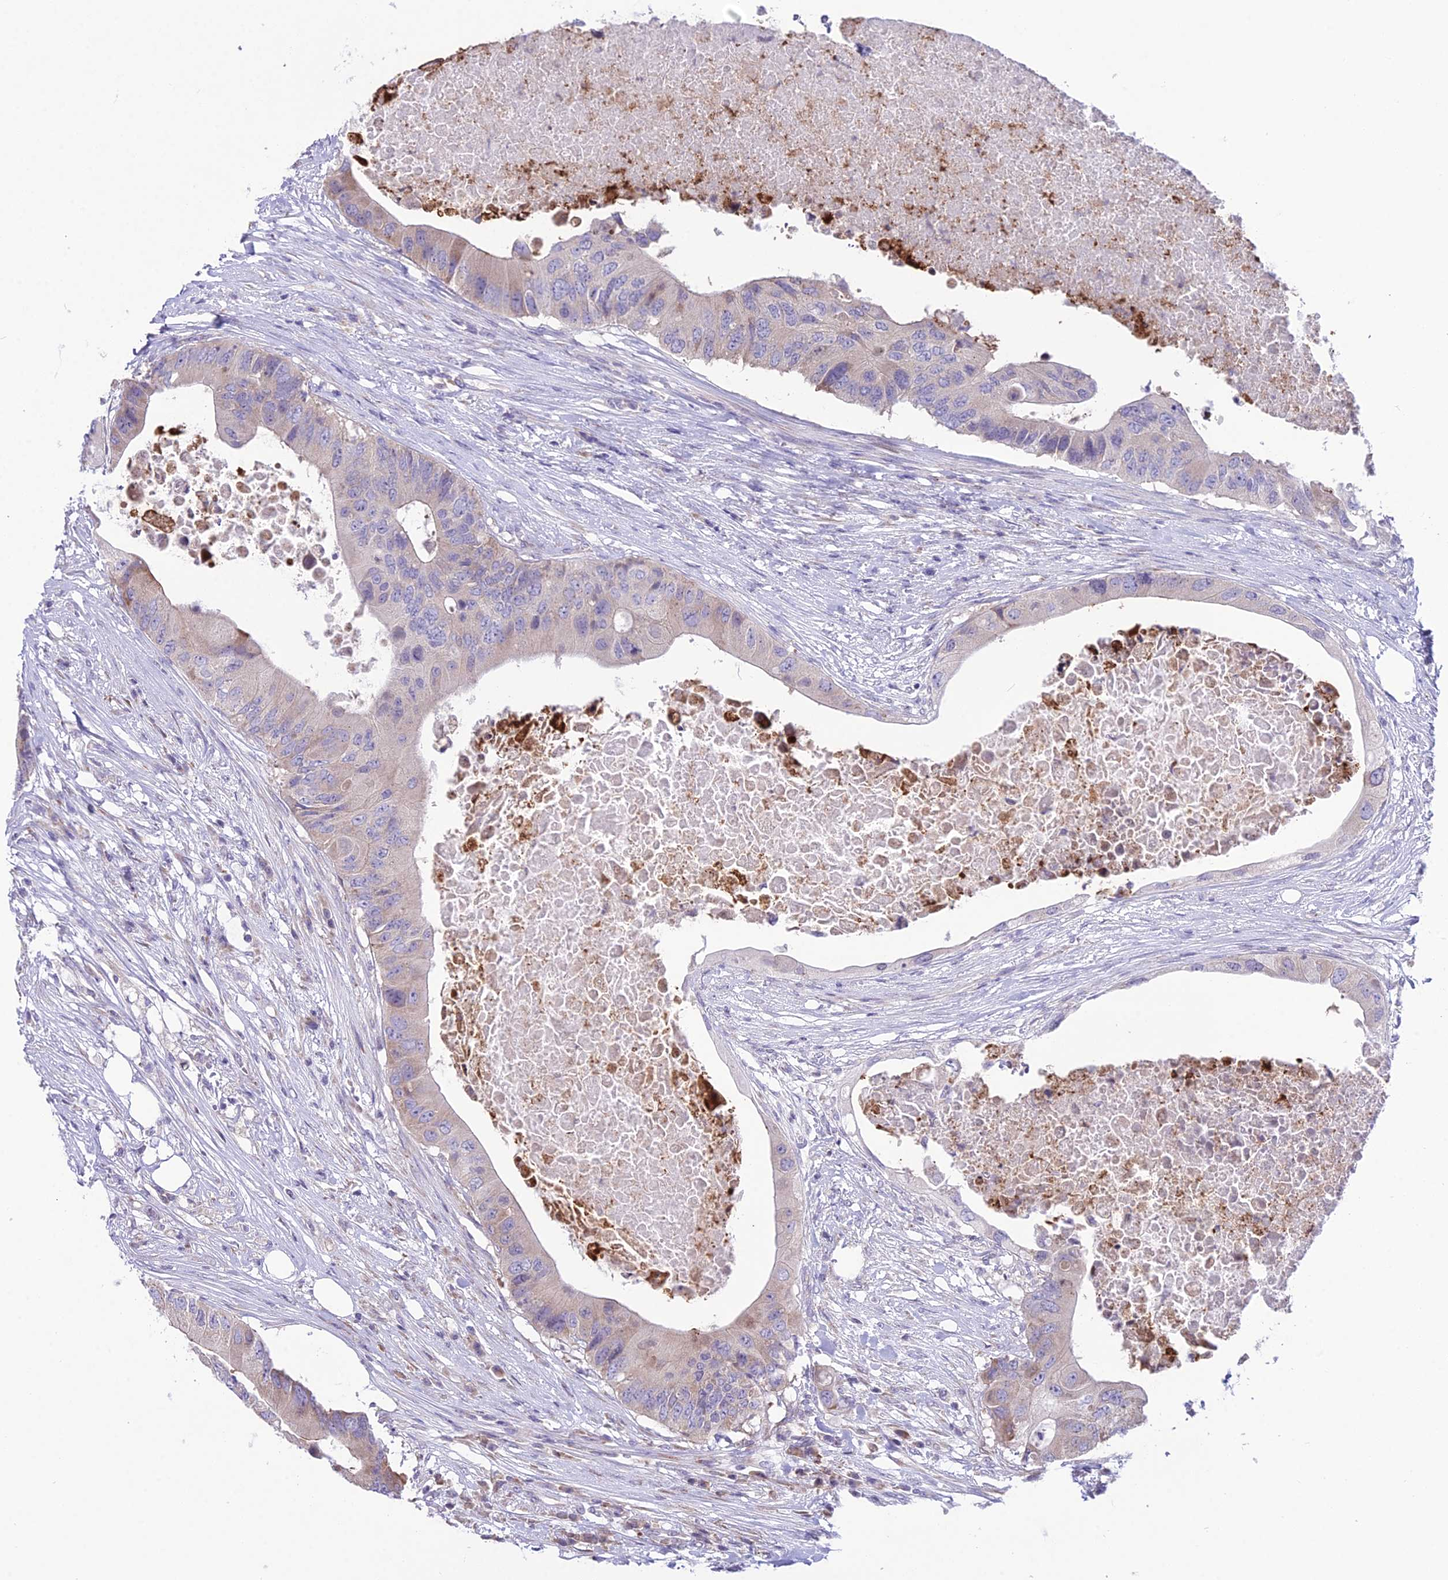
{"staining": {"intensity": "weak", "quantity": "<25%", "location": "cytoplasmic/membranous"}, "tissue": "colorectal cancer", "cell_type": "Tumor cells", "image_type": "cancer", "snomed": [{"axis": "morphology", "description": "Adenocarcinoma, NOS"}, {"axis": "topography", "description": "Colon"}], "caption": "Immunohistochemistry (IHC) micrograph of neoplastic tissue: human colorectal adenocarcinoma stained with DAB demonstrates no significant protein expression in tumor cells.", "gene": "RPS26", "patient": {"sex": "male", "age": 71}}